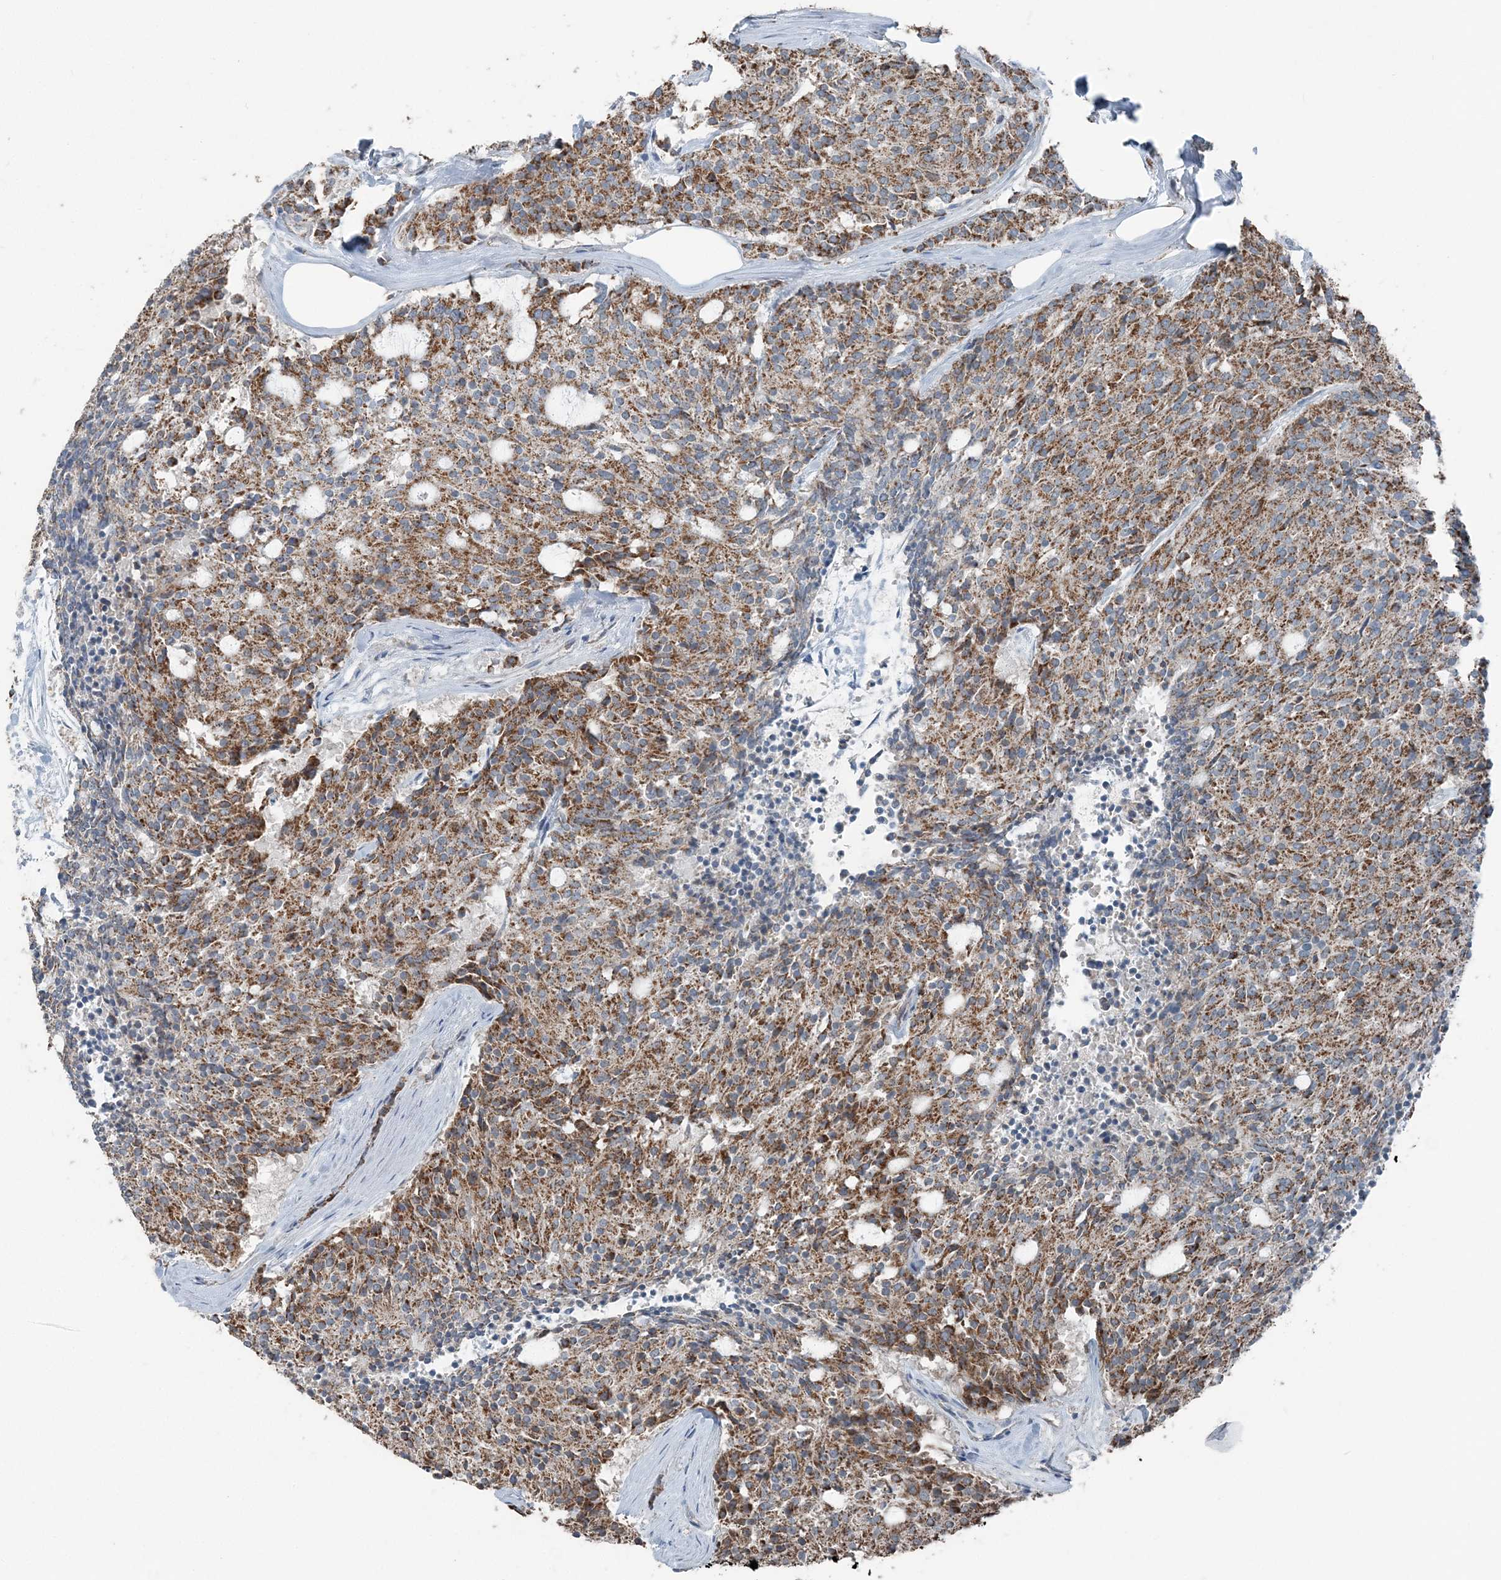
{"staining": {"intensity": "moderate", "quantity": ">75%", "location": "cytoplasmic/membranous"}, "tissue": "carcinoid", "cell_type": "Tumor cells", "image_type": "cancer", "snomed": [{"axis": "morphology", "description": "Carcinoid, malignant, NOS"}, {"axis": "topography", "description": "Pancreas"}], "caption": "IHC staining of carcinoid, which reveals medium levels of moderate cytoplasmic/membranous staining in about >75% of tumor cells indicating moderate cytoplasmic/membranous protein expression. The staining was performed using DAB (brown) for protein detection and nuclei were counterstained in hematoxylin (blue).", "gene": "SUCLG1", "patient": {"sex": "female", "age": 54}}